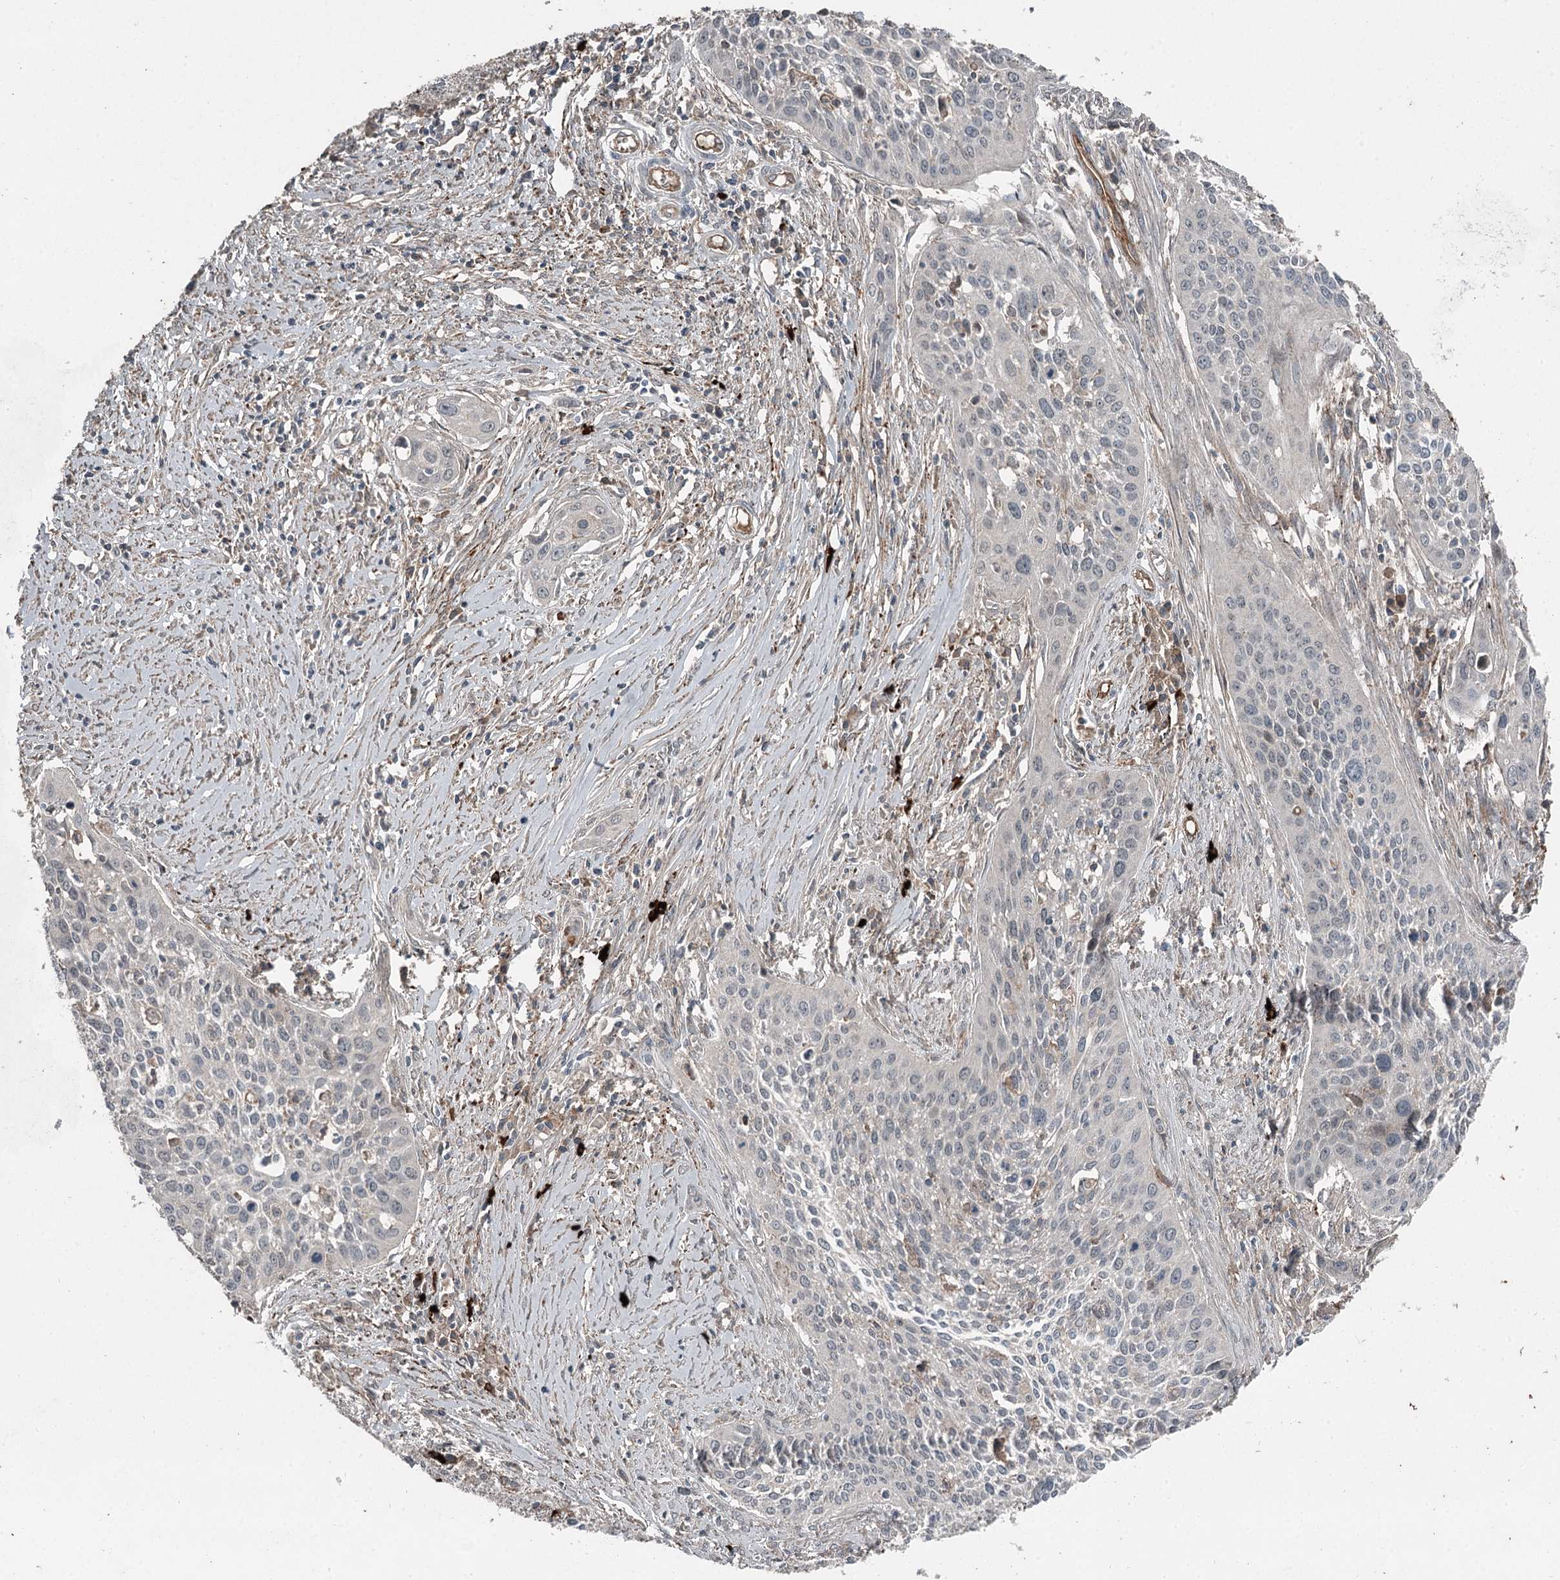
{"staining": {"intensity": "negative", "quantity": "none", "location": "none"}, "tissue": "cervical cancer", "cell_type": "Tumor cells", "image_type": "cancer", "snomed": [{"axis": "morphology", "description": "Squamous cell carcinoma, NOS"}, {"axis": "topography", "description": "Cervix"}], "caption": "High power microscopy image of an IHC histopathology image of cervical cancer (squamous cell carcinoma), revealing no significant staining in tumor cells.", "gene": "SLC39A8", "patient": {"sex": "female", "age": 34}}